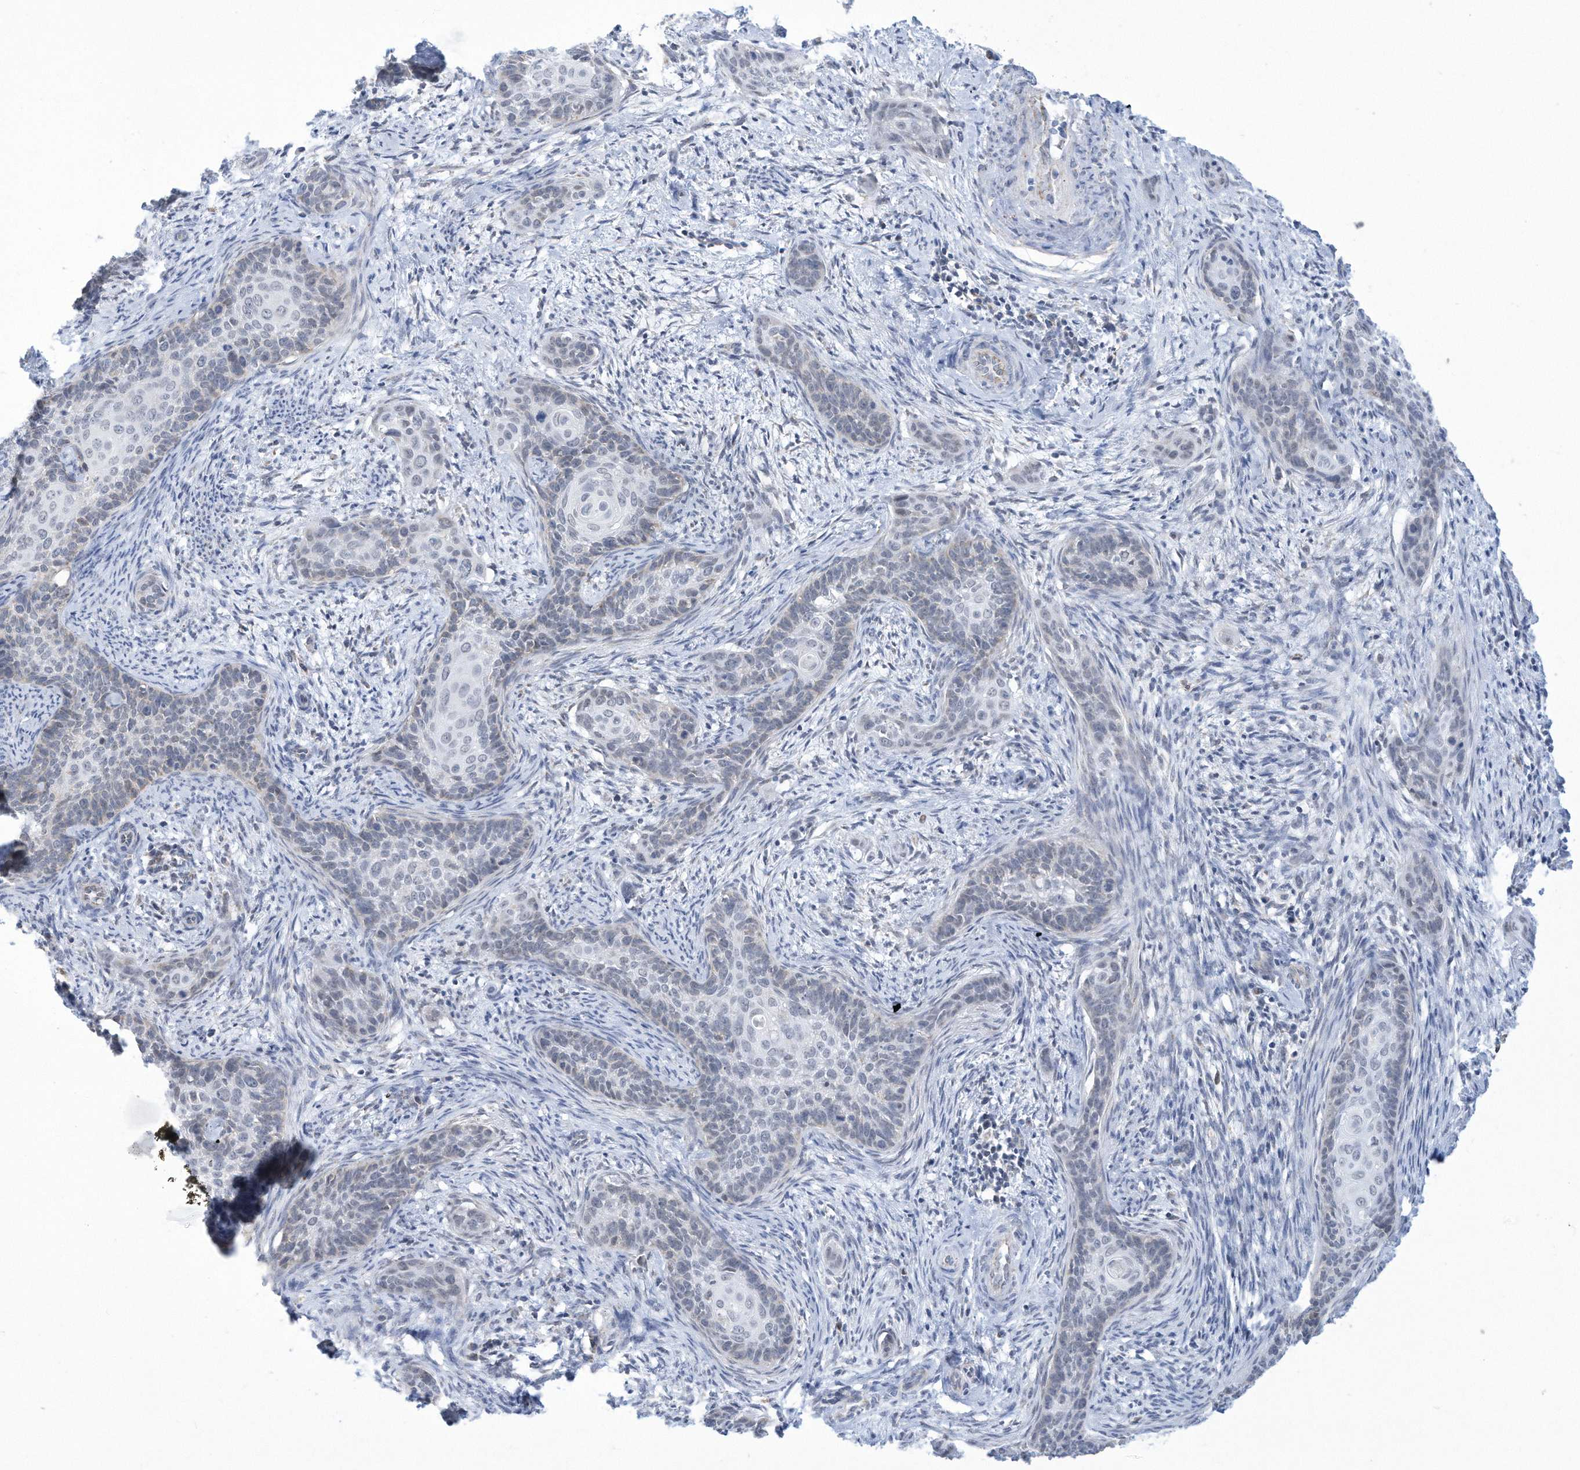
{"staining": {"intensity": "weak", "quantity": "<25%", "location": "cytoplasmic/membranous"}, "tissue": "cervical cancer", "cell_type": "Tumor cells", "image_type": "cancer", "snomed": [{"axis": "morphology", "description": "Squamous cell carcinoma, NOS"}, {"axis": "topography", "description": "Cervix"}], "caption": "DAB immunohistochemical staining of human cervical cancer shows no significant expression in tumor cells.", "gene": "ALDH6A1", "patient": {"sex": "female", "age": 33}}